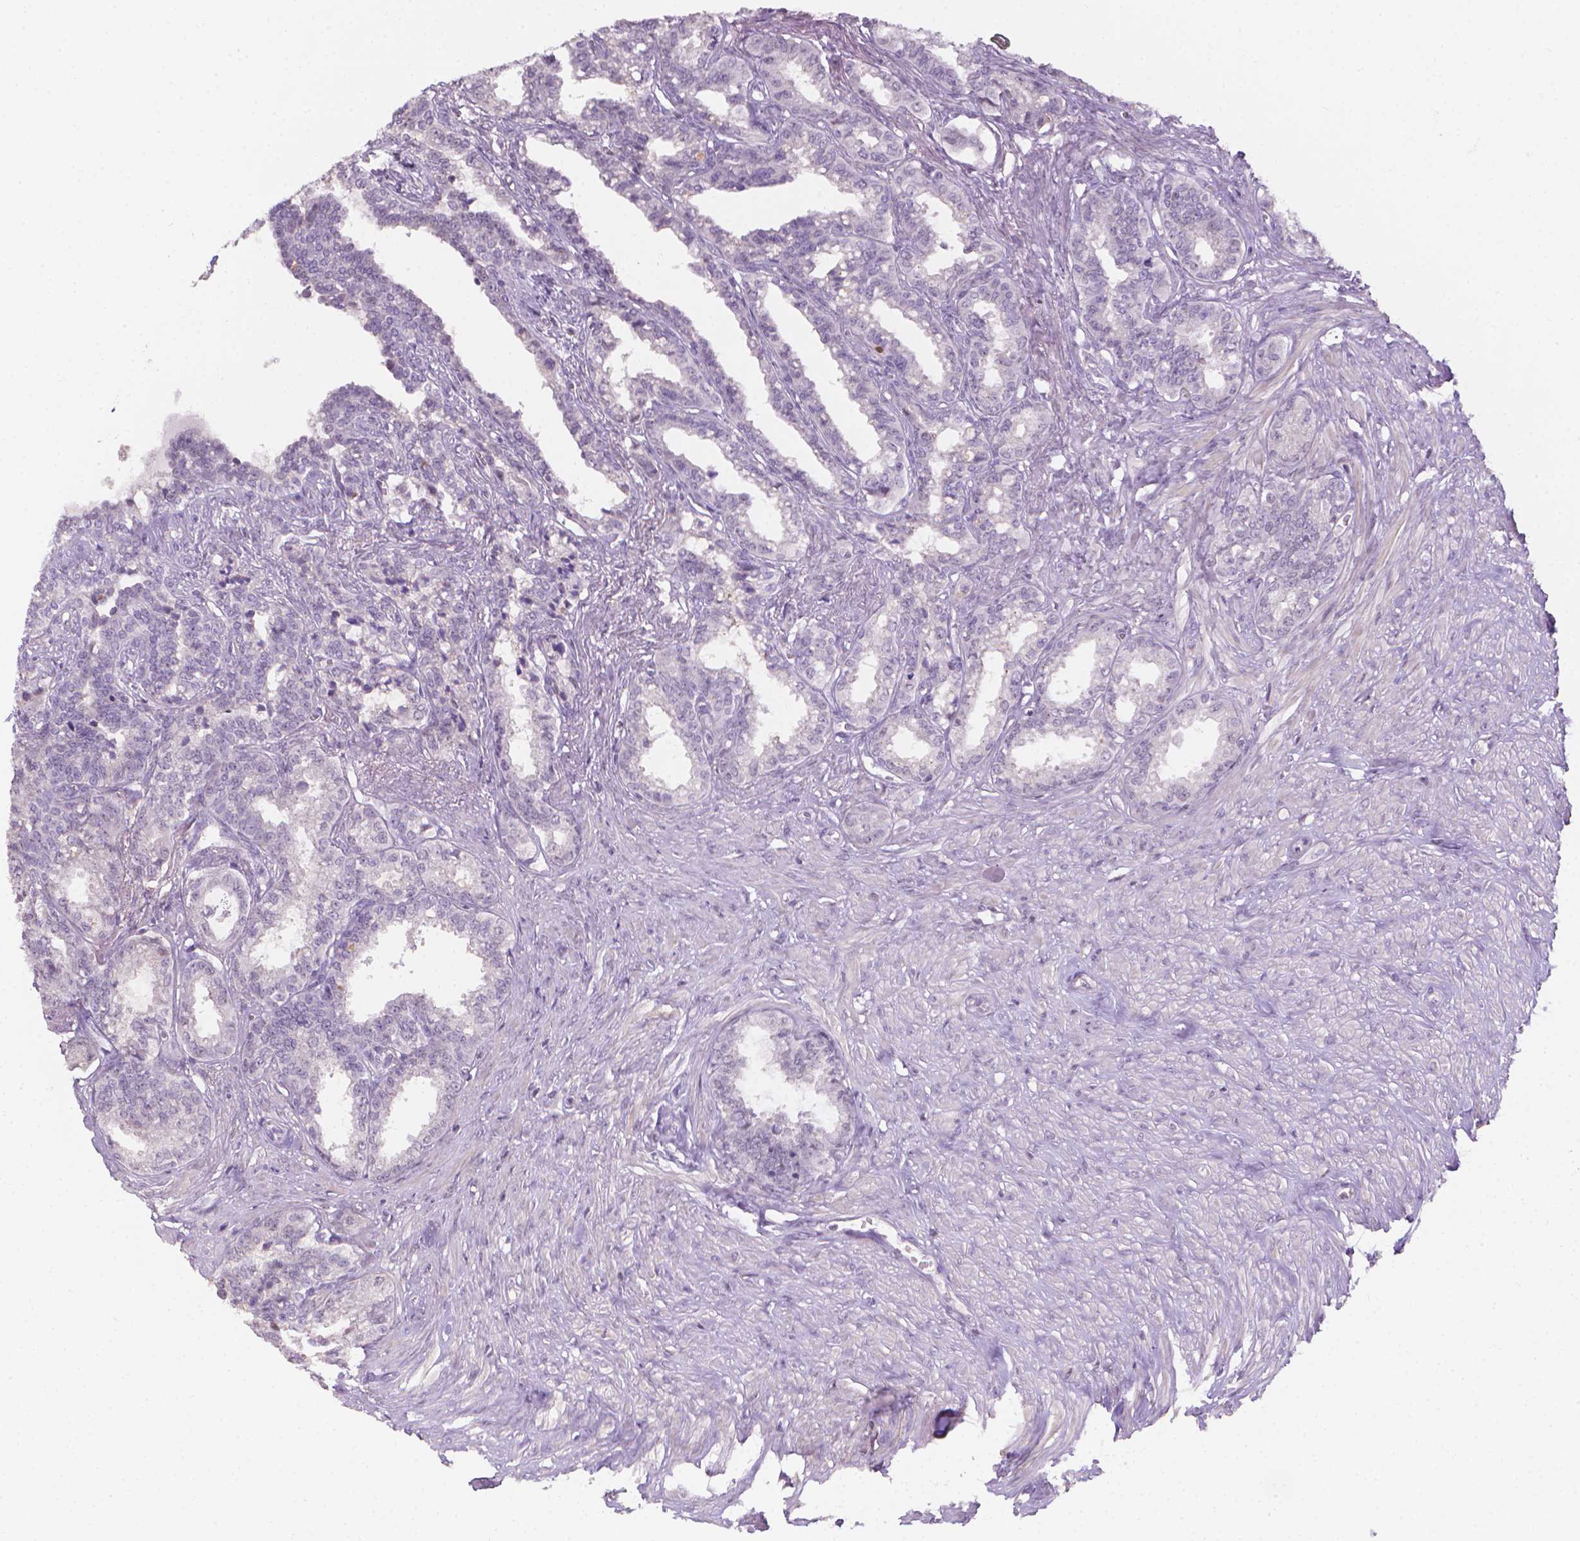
{"staining": {"intensity": "negative", "quantity": "none", "location": "none"}, "tissue": "seminal vesicle", "cell_type": "Glandular cells", "image_type": "normal", "snomed": [{"axis": "morphology", "description": "Normal tissue, NOS"}, {"axis": "morphology", "description": "Urothelial carcinoma, NOS"}, {"axis": "topography", "description": "Urinary bladder"}, {"axis": "topography", "description": "Seminal veicle"}], "caption": "The image demonstrates no staining of glandular cells in normal seminal vesicle.", "gene": "NCAN", "patient": {"sex": "male", "age": 76}}